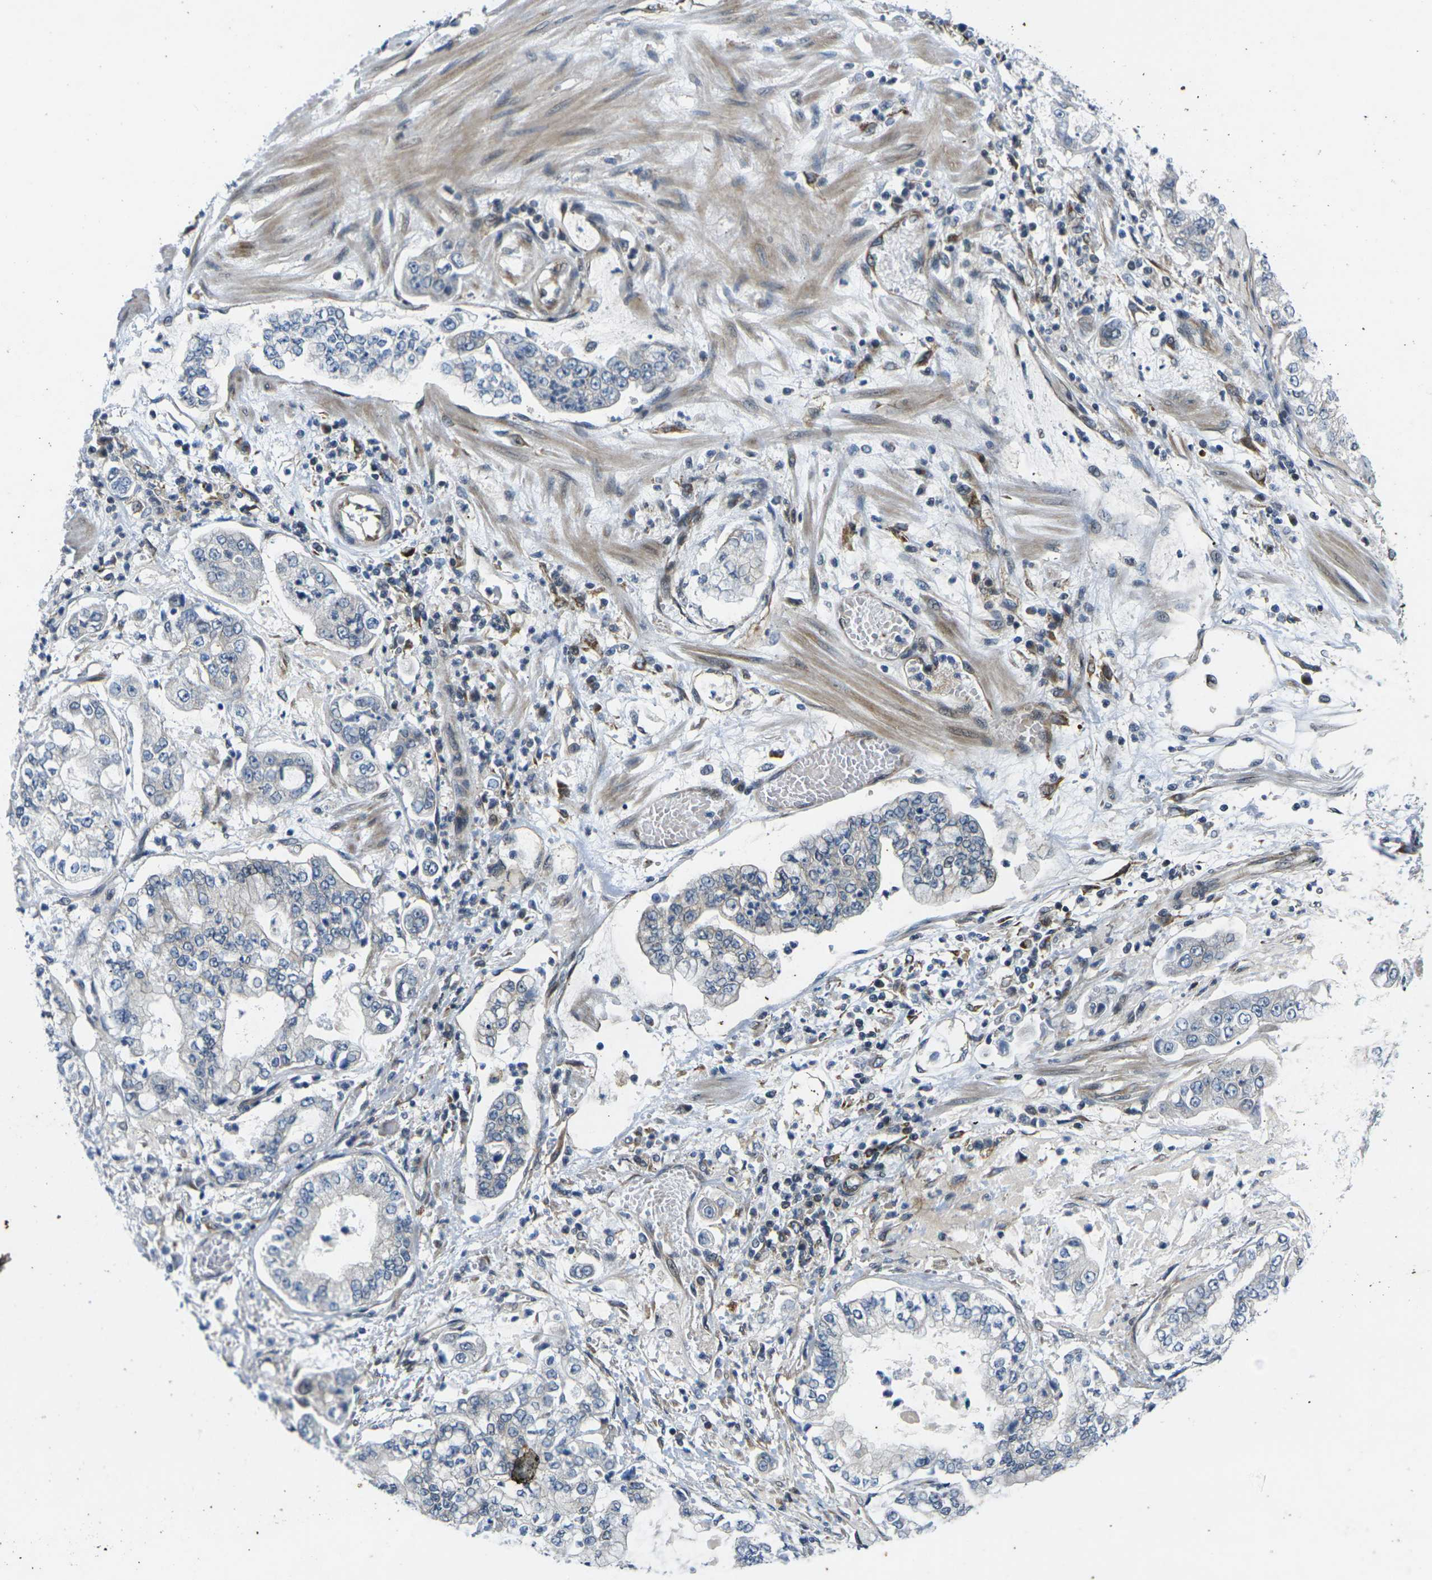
{"staining": {"intensity": "negative", "quantity": "none", "location": "none"}, "tissue": "stomach cancer", "cell_type": "Tumor cells", "image_type": "cancer", "snomed": [{"axis": "morphology", "description": "Adenocarcinoma, NOS"}, {"axis": "topography", "description": "Stomach"}], "caption": "Immunohistochemistry micrograph of human stomach adenocarcinoma stained for a protein (brown), which exhibits no positivity in tumor cells. The staining is performed using DAB (3,3'-diaminobenzidine) brown chromogen with nuclei counter-stained in using hematoxylin.", "gene": "ROBO2", "patient": {"sex": "male", "age": 76}}